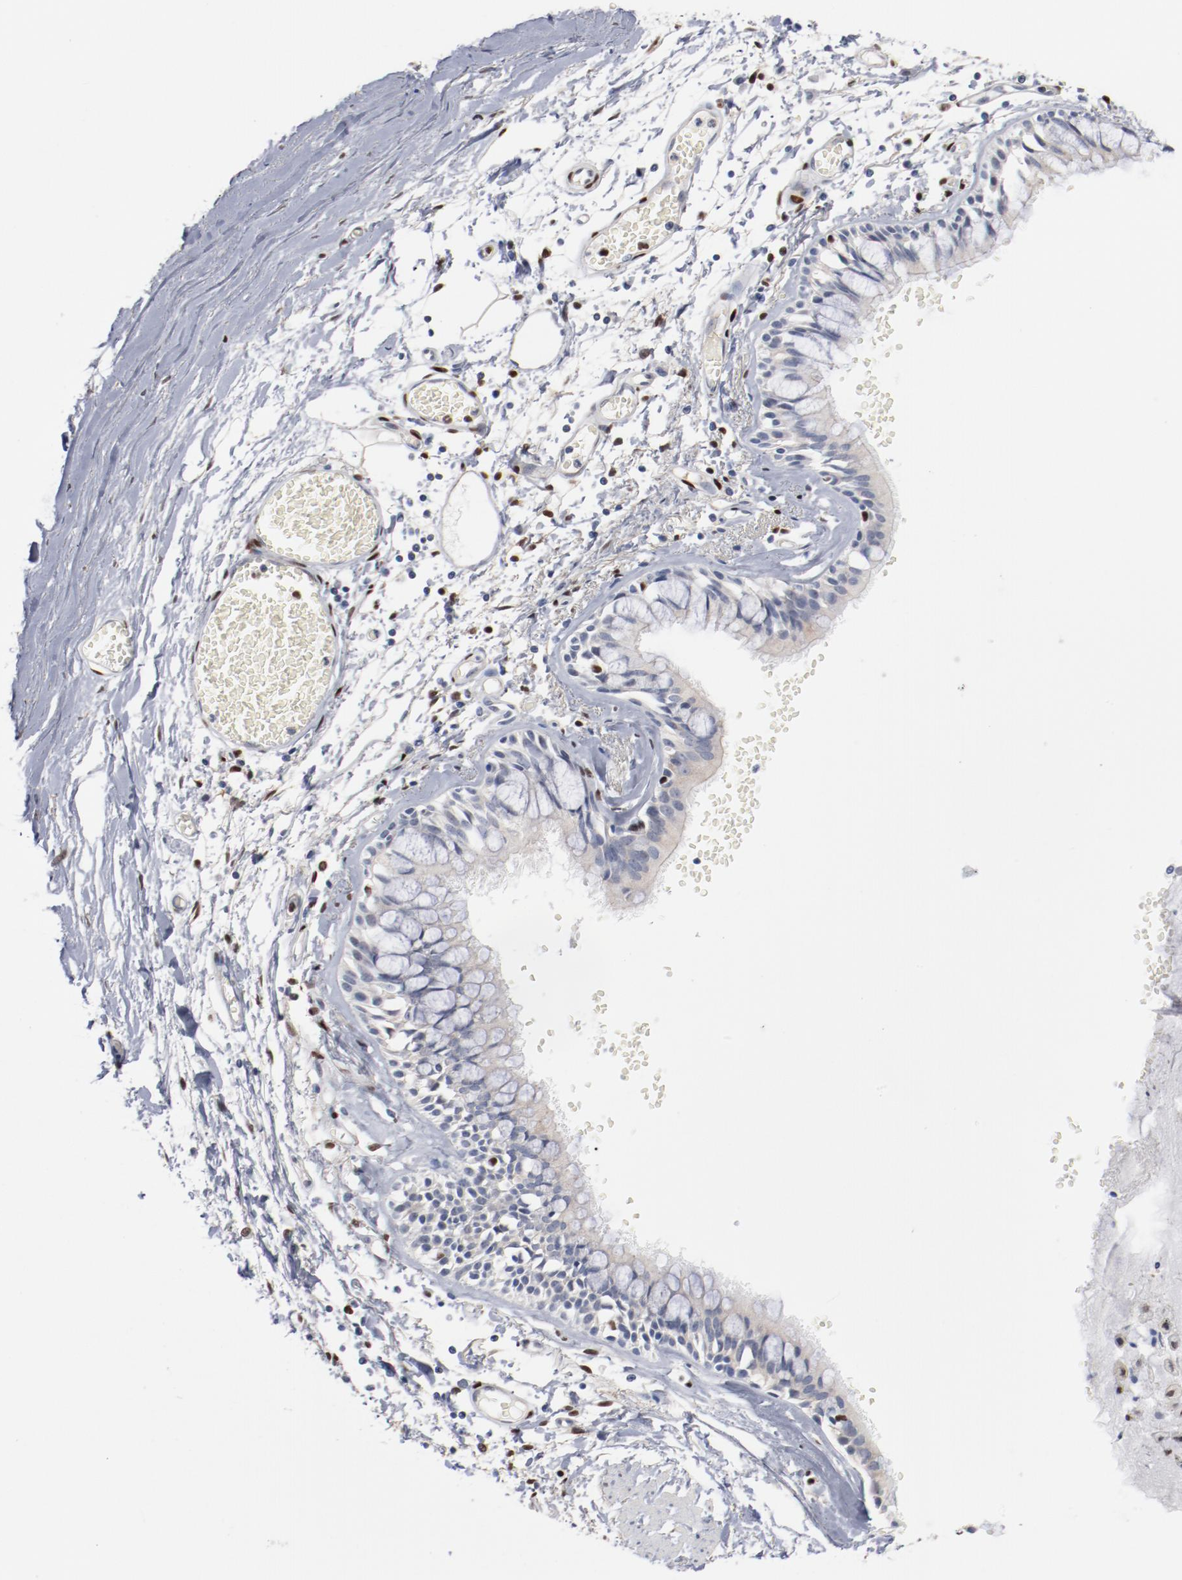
{"staining": {"intensity": "negative", "quantity": "none", "location": "none"}, "tissue": "bronchus", "cell_type": "Respiratory epithelial cells", "image_type": "normal", "snomed": [{"axis": "morphology", "description": "Normal tissue, NOS"}, {"axis": "topography", "description": "Bronchus"}, {"axis": "topography", "description": "Lung"}], "caption": "This is an immunohistochemistry (IHC) micrograph of benign human bronchus. There is no positivity in respiratory epithelial cells.", "gene": "ZEB2", "patient": {"sex": "female", "age": 56}}